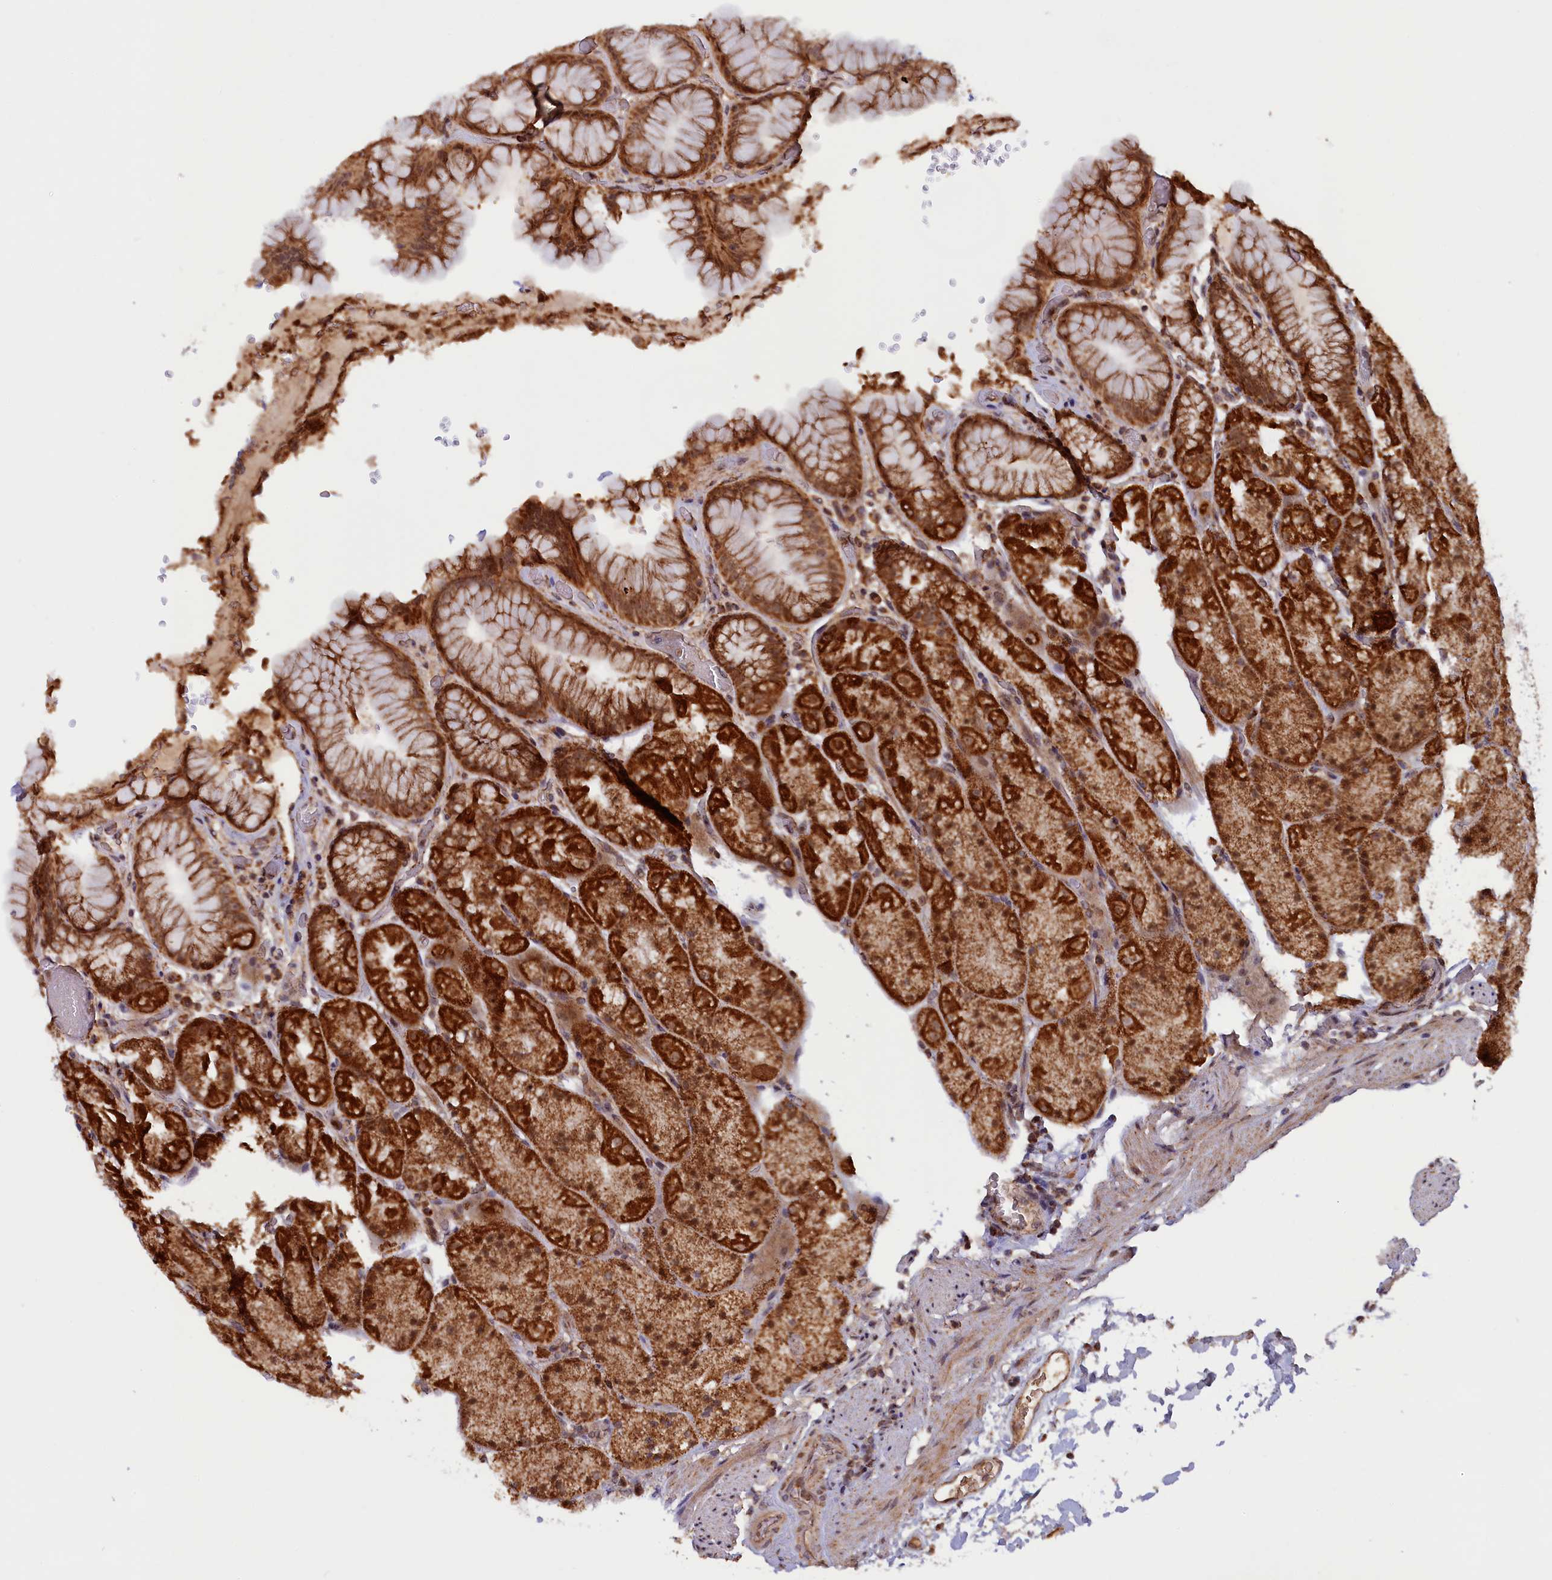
{"staining": {"intensity": "strong", "quantity": ">75%", "location": "cytoplasmic/membranous"}, "tissue": "stomach", "cell_type": "Glandular cells", "image_type": "normal", "snomed": [{"axis": "morphology", "description": "Normal tissue, NOS"}, {"axis": "topography", "description": "Stomach, upper"}, {"axis": "topography", "description": "Stomach, lower"}], "caption": "Benign stomach reveals strong cytoplasmic/membranous staining in approximately >75% of glandular cells, visualized by immunohistochemistry. Using DAB (brown) and hematoxylin (blue) stains, captured at high magnification using brightfield microscopy.", "gene": "DUS3L", "patient": {"sex": "male", "age": 67}}